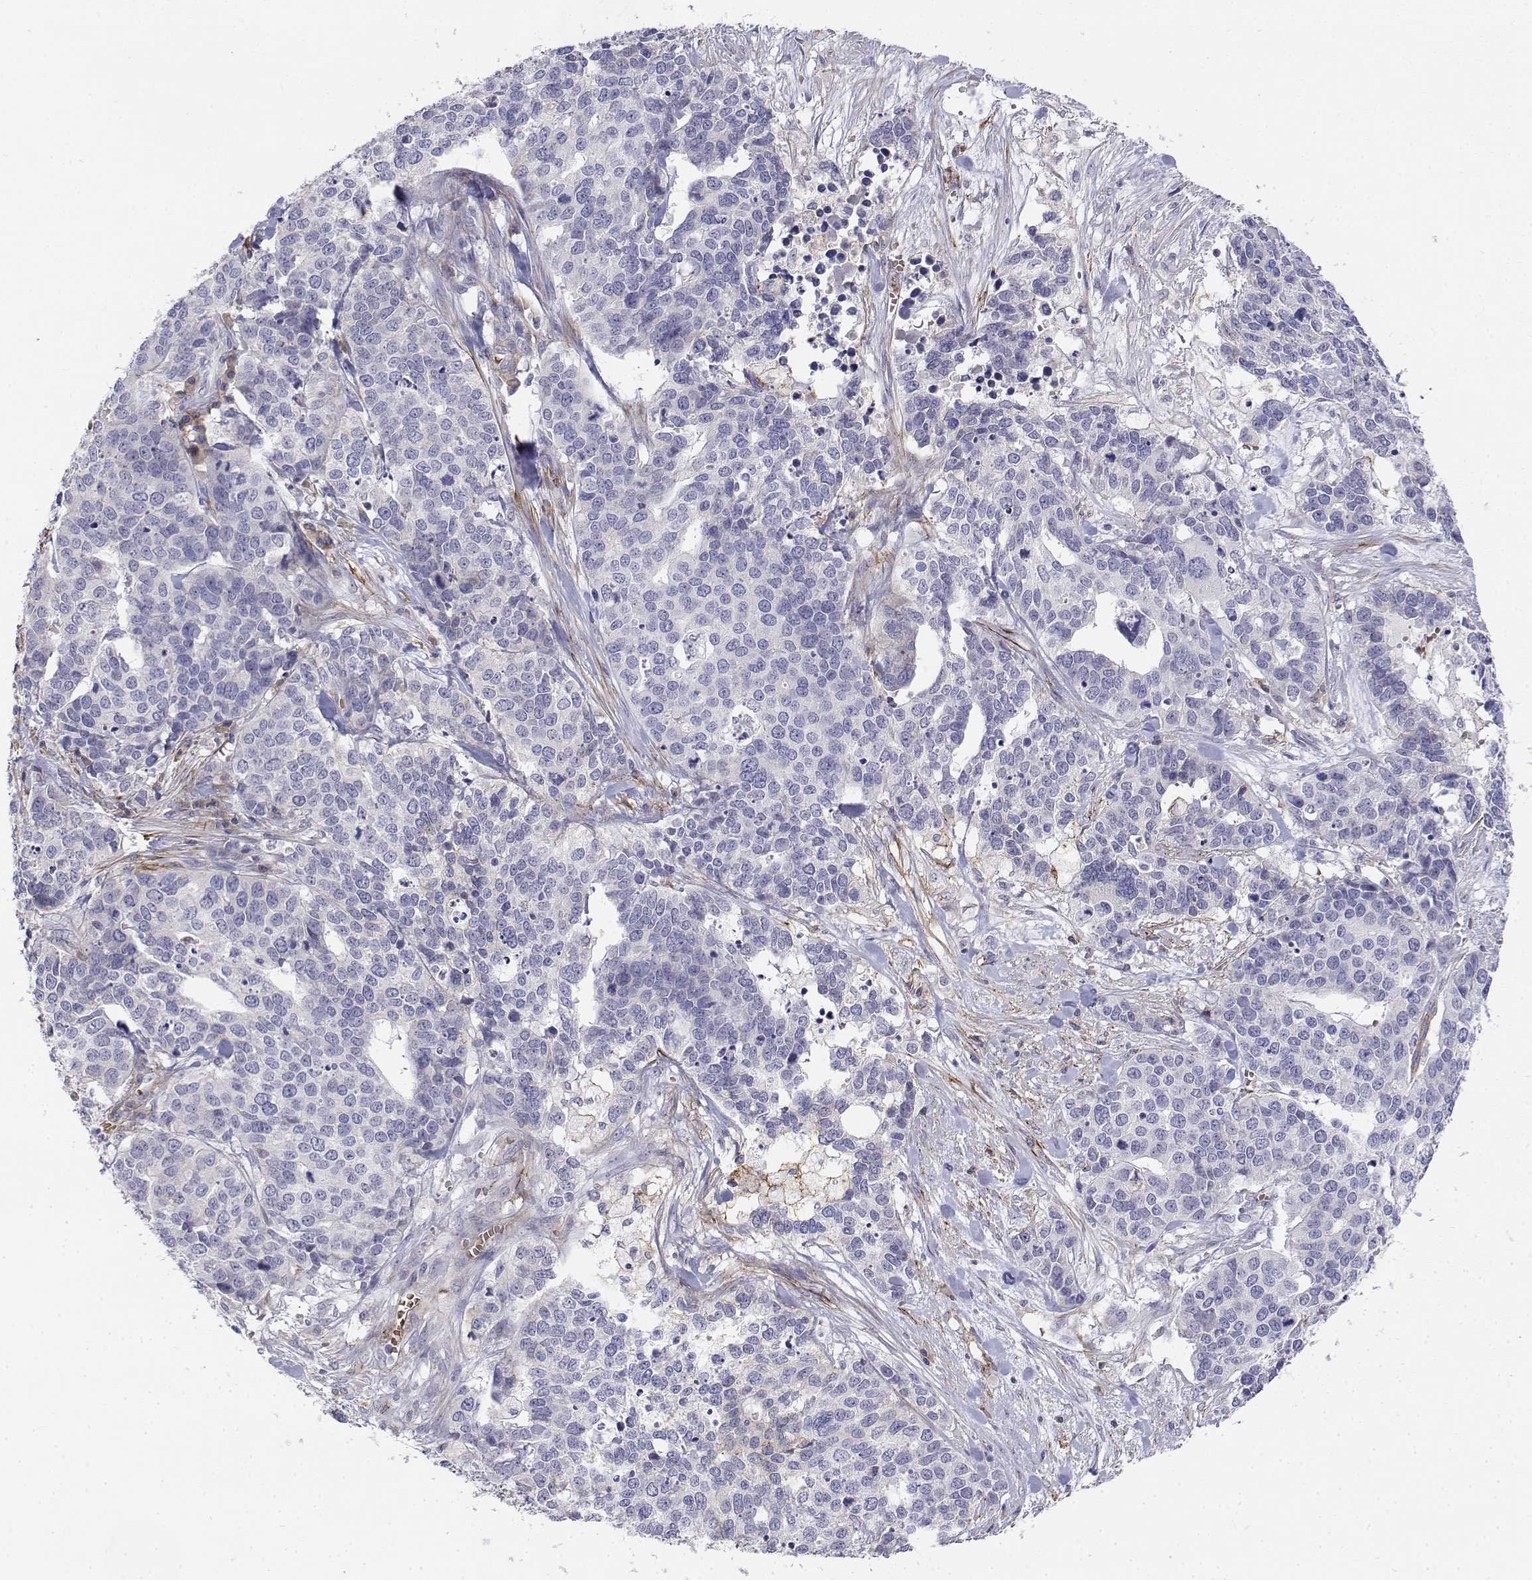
{"staining": {"intensity": "negative", "quantity": "none", "location": "none"}, "tissue": "ovarian cancer", "cell_type": "Tumor cells", "image_type": "cancer", "snomed": [{"axis": "morphology", "description": "Carcinoma, endometroid"}, {"axis": "topography", "description": "Ovary"}], "caption": "Endometroid carcinoma (ovarian) stained for a protein using immunohistochemistry (IHC) displays no positivity tumor cells.", "gene": "CADM1", "patient": {"sex": "female", "age": 65}}